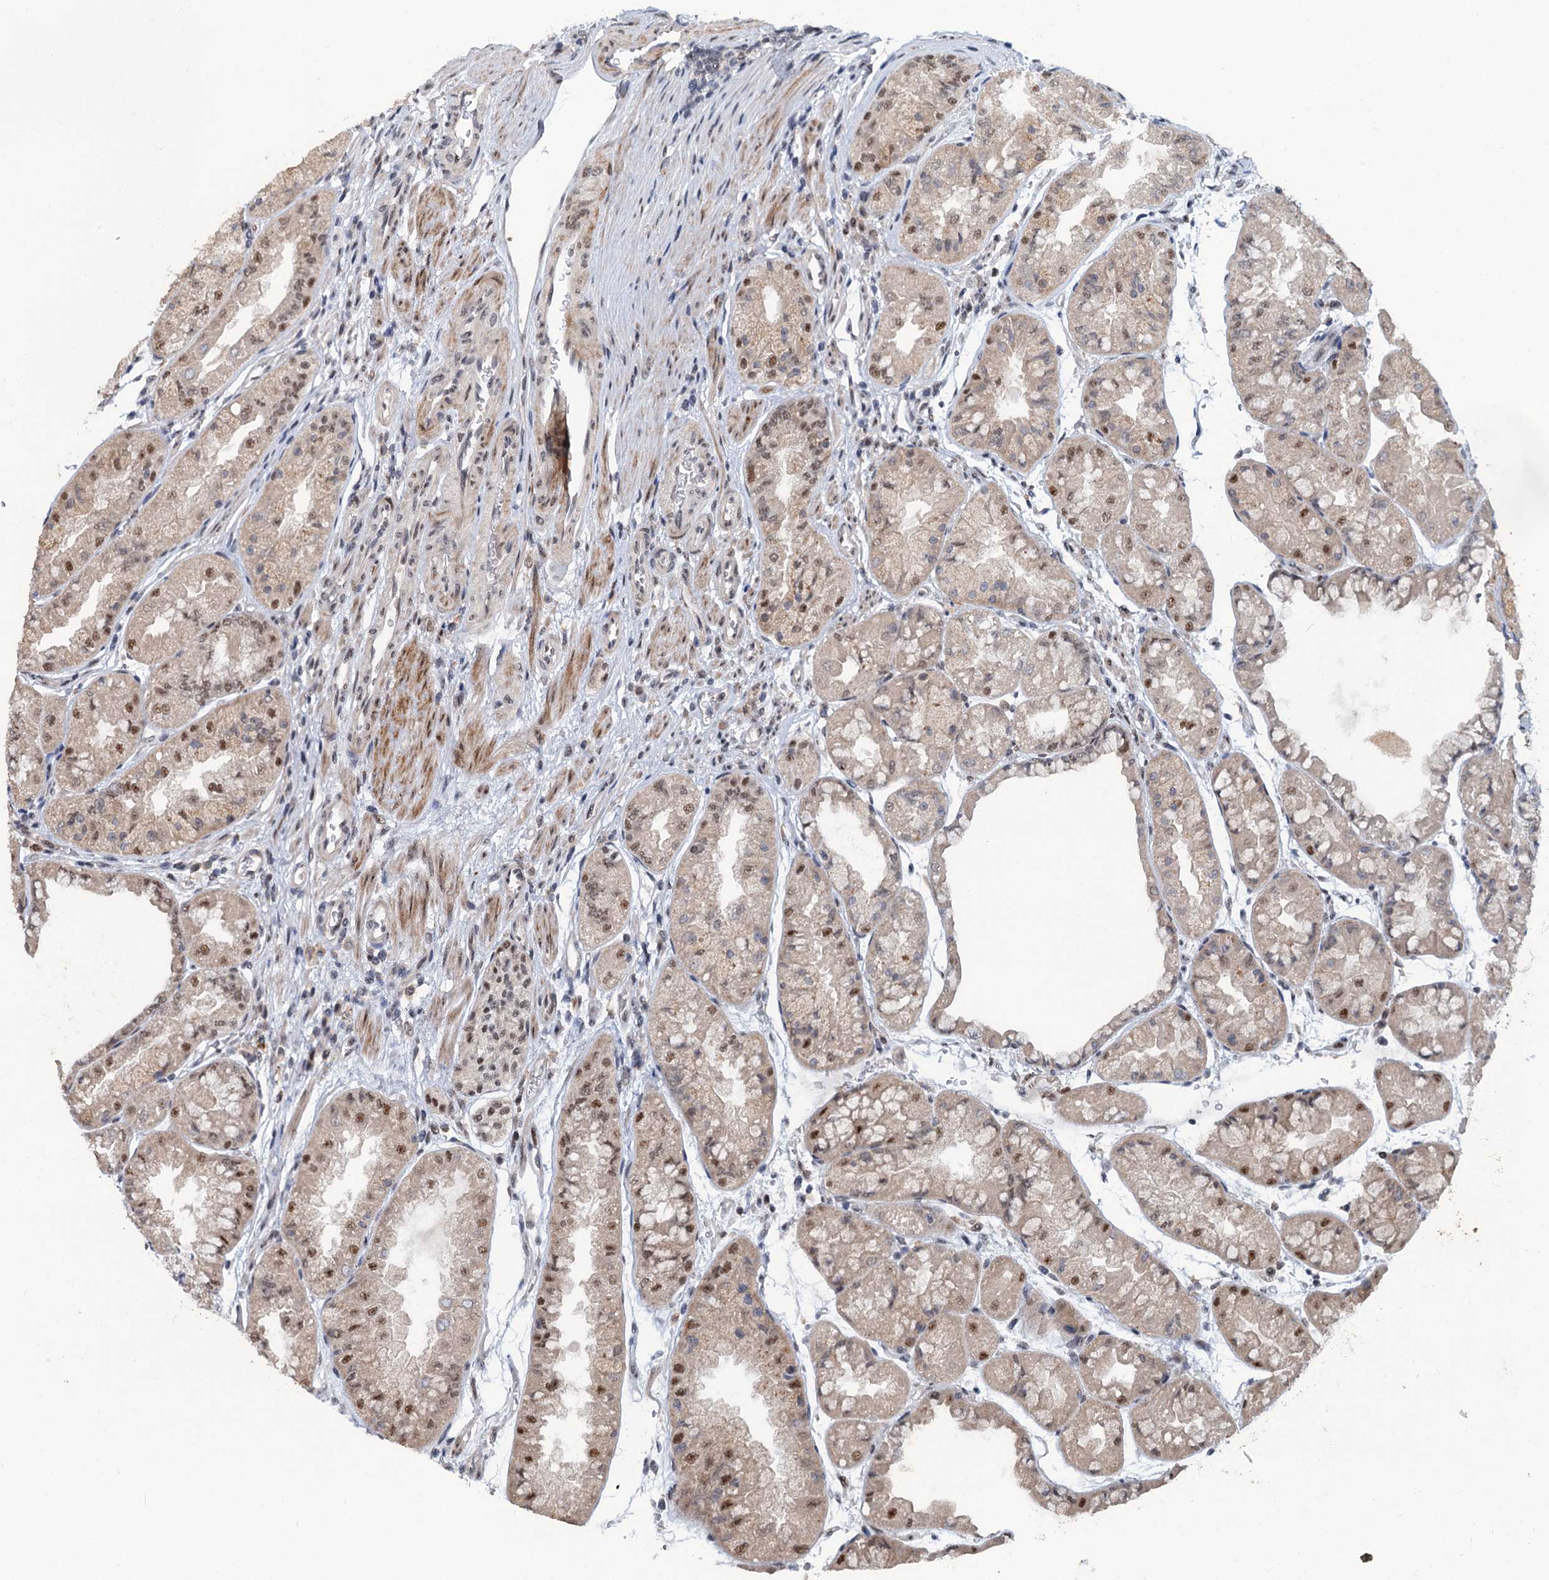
{"staining": {"intensity": "strong", "quantity": "25%-75%", "location": "cytoplasmic/membranous,nuclear"}, "tissue": "stomach", "cell_type": "Glandular cells", "image_type": "normal", "snomed": [{"axis": "morphology", "description": "Normal tissue, NOS"}, {"axis": "topography", "description": "Stomach, upper"}], "caption": "Unremarkable stomach reveals strong cytoplasmic/membranous,nuclear positivity in approximately 25%-75% of glandular cells The staining was performed using DAB (3,3'-diaminobenzidine), with brown indicating positive protein expression. Nuclei are stained blue with hematoxylin..", "gene": "PHF8", "patient": {"sex": "male", "age": 47}}